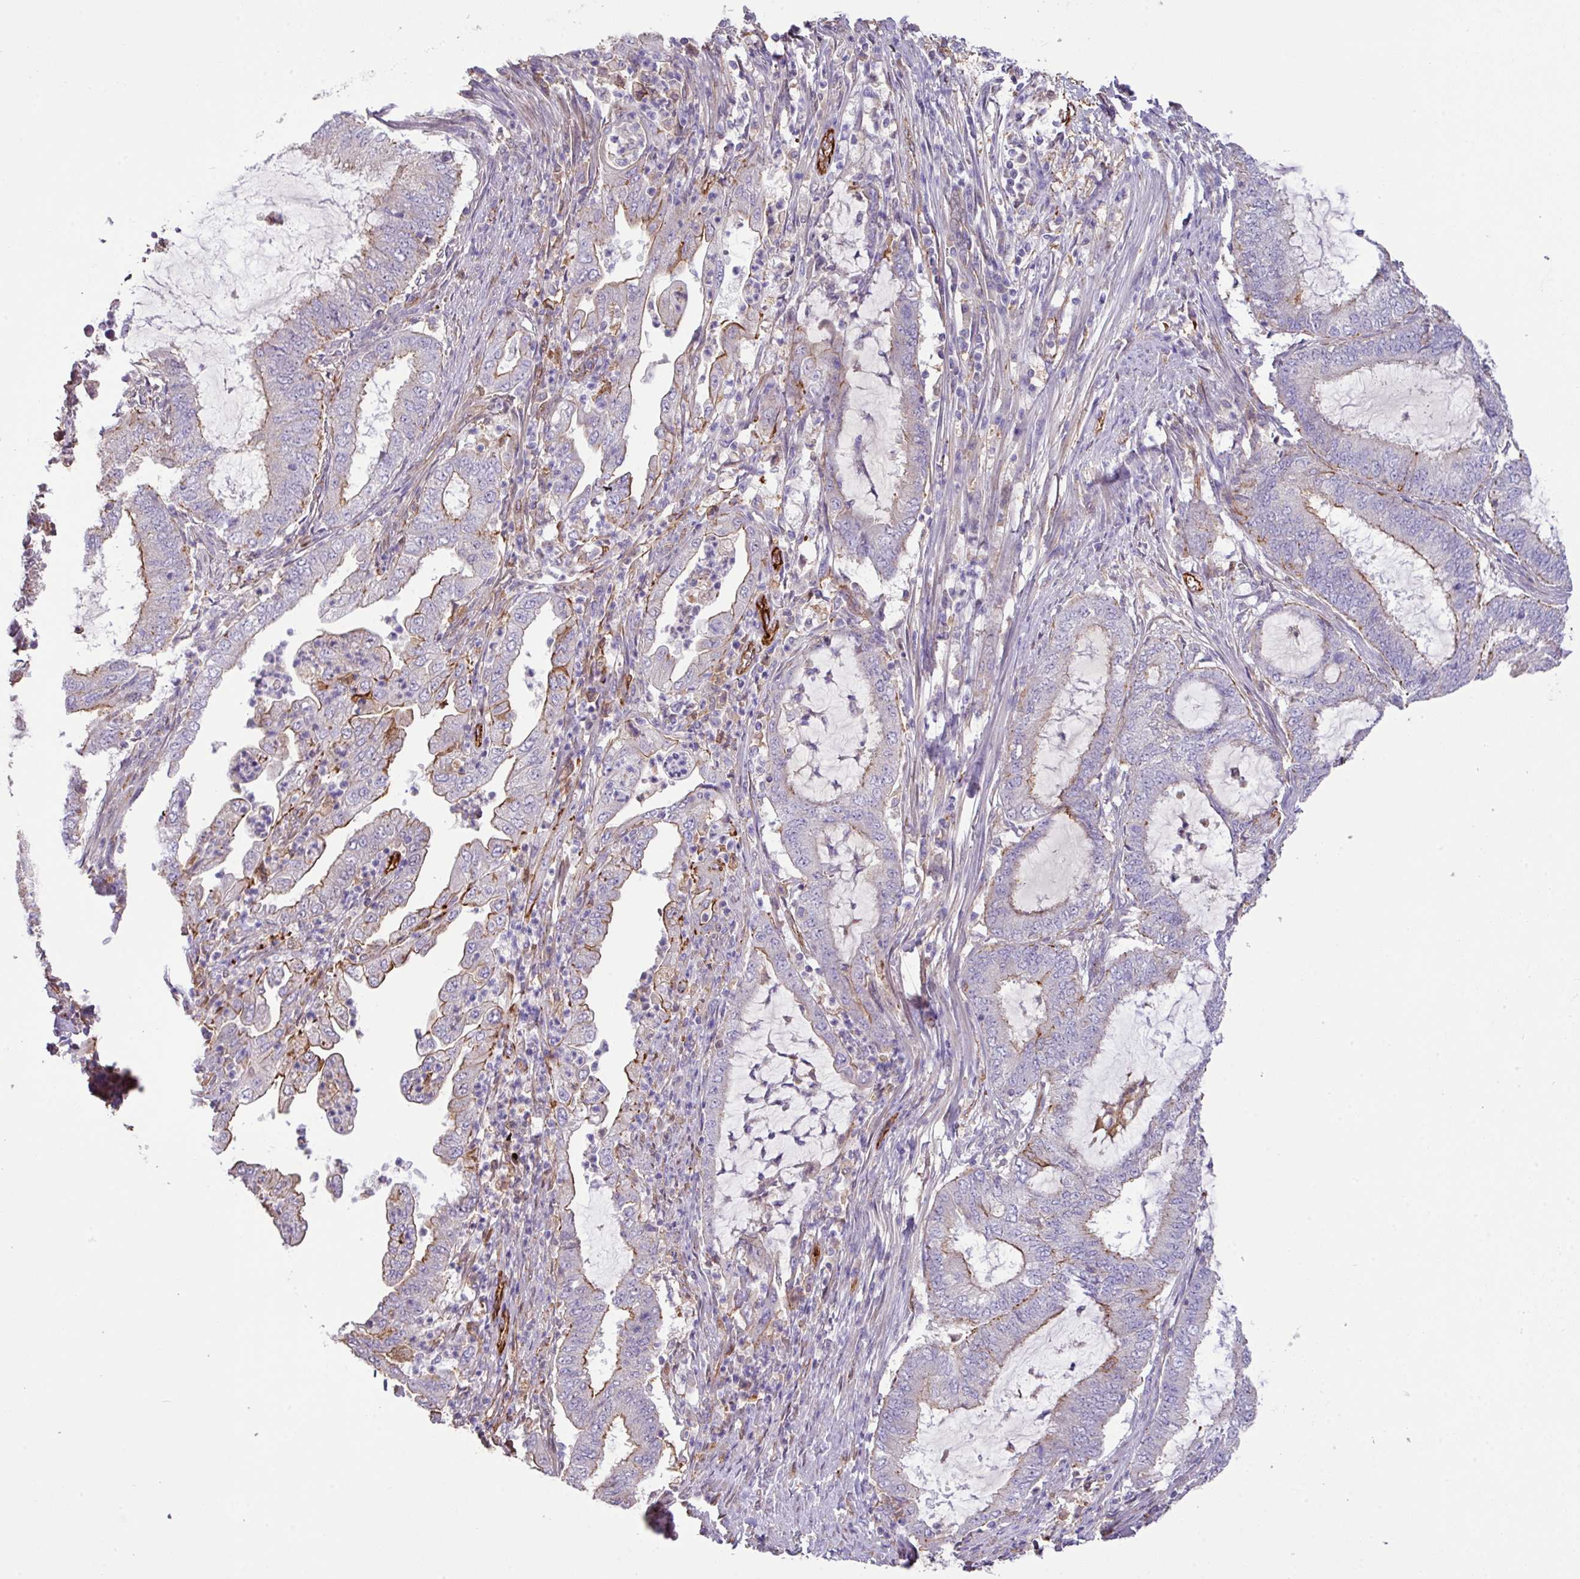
{"staining": {"intensity": "moderate", "quantity": "25%-75%", "location": "cytoplasmic/membranous"}, "tissue": "endometrial cancer", "cell_type": "Tumor cells", "image_type": "cancer", "snomed": [{"axis": "morphology", "description": "Adenocarcinoma, NOS"}, {"axis": "topography", "description": "Endometrium"}], "caption": "Protein staining exhibits moderate cytoplasmic/membranous staining in about 25%-75% of tumor cells in adenocarcinoma (endometrial).", "gene": "LRRC53", "patient": {"sex": "female", "age": 51}}